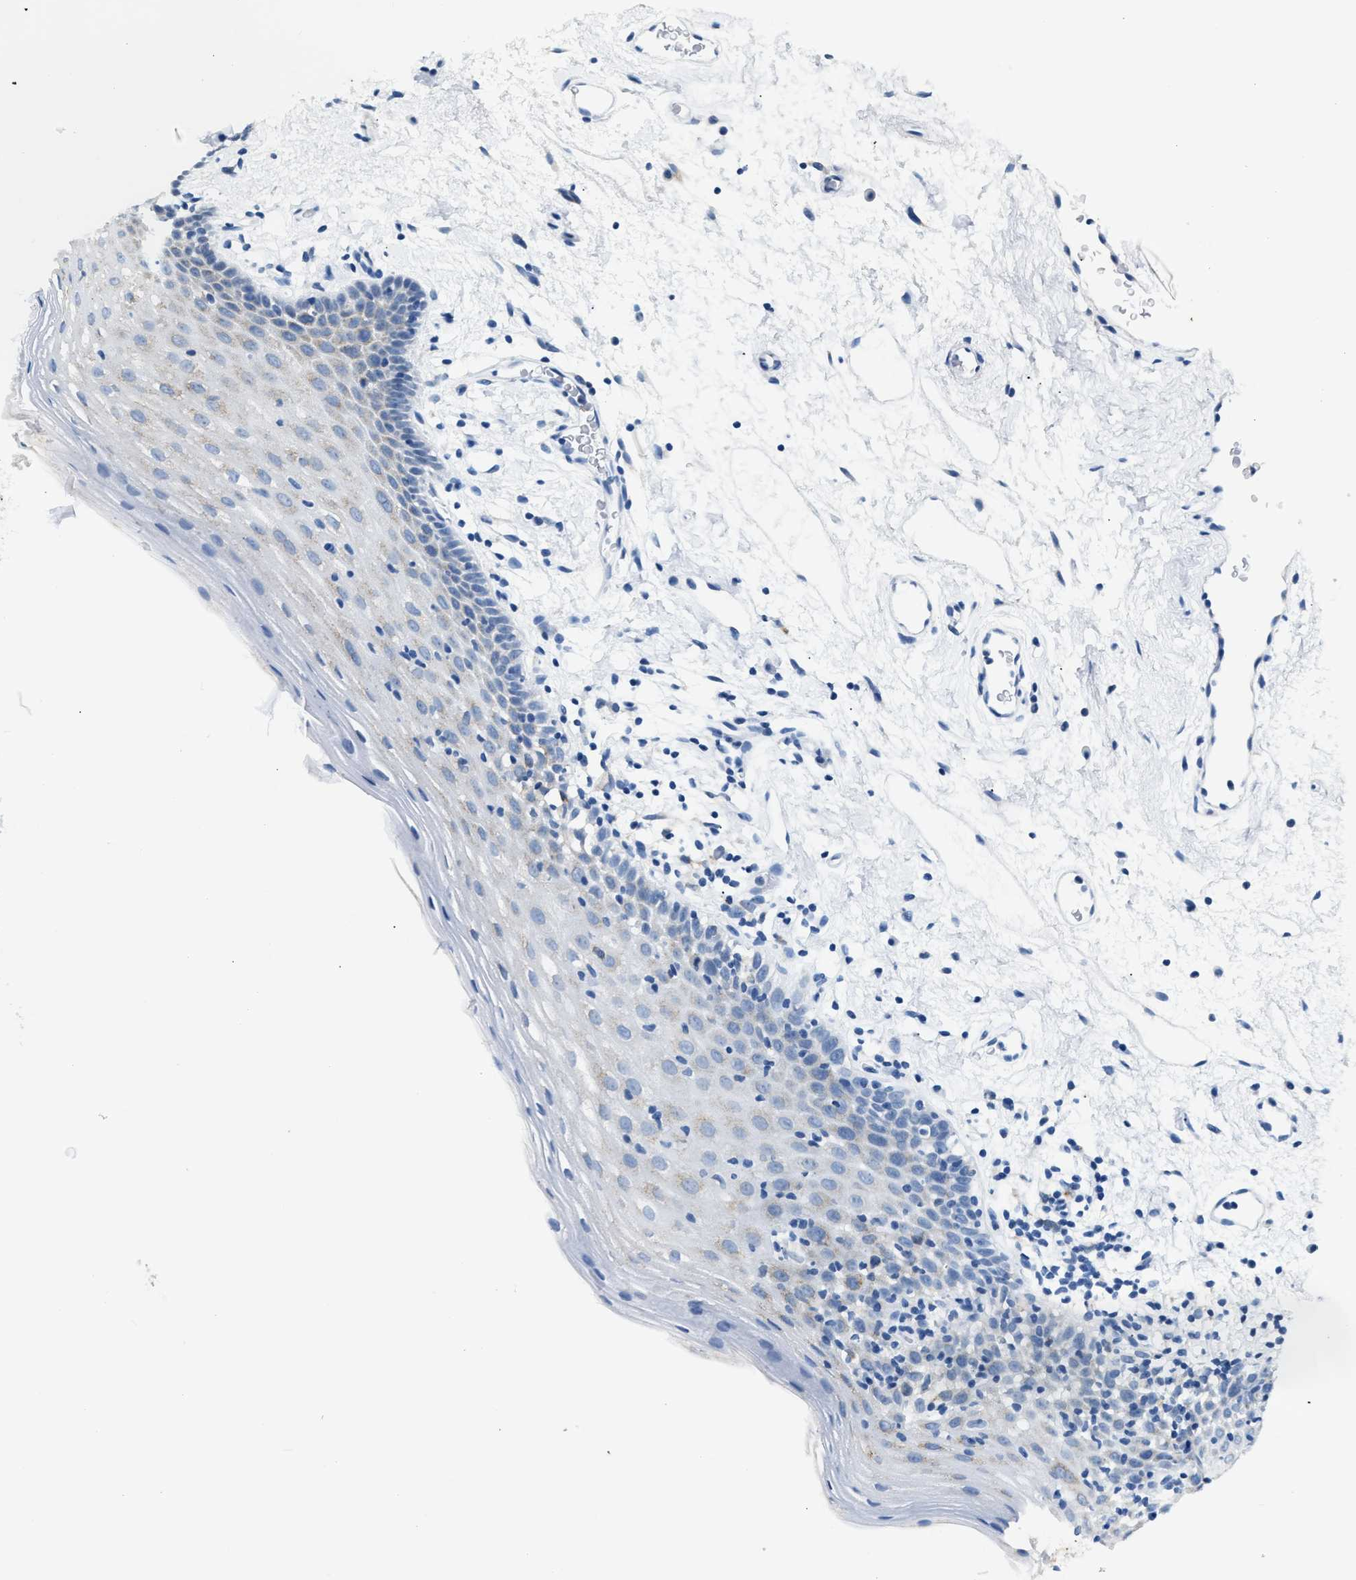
{"staining": {"intensity": "negative", "quantity": "none", "location": "none"}, "tissue": "oral mucosa", "cell_type": "Squamous epithelial cells", "image_type": "normal", "snomed": [{"axis": "morphology", "description": "Normal tissue, NOS"}, {"axis": "topography", "description": "Oral tissue"}], "caption": "IHC photomicrograph of benign human oral mucosa stained for a protein (brown), which demonstrates no positivity in squamous epithelial cells. The staining is performed using DAB (3,3'-diaminobenzidine) brown chromogen with nuclei counter-stained in using hematoxylin.", "gene": "TOMM34", "patient": {"sex": "male", "age": 66}}